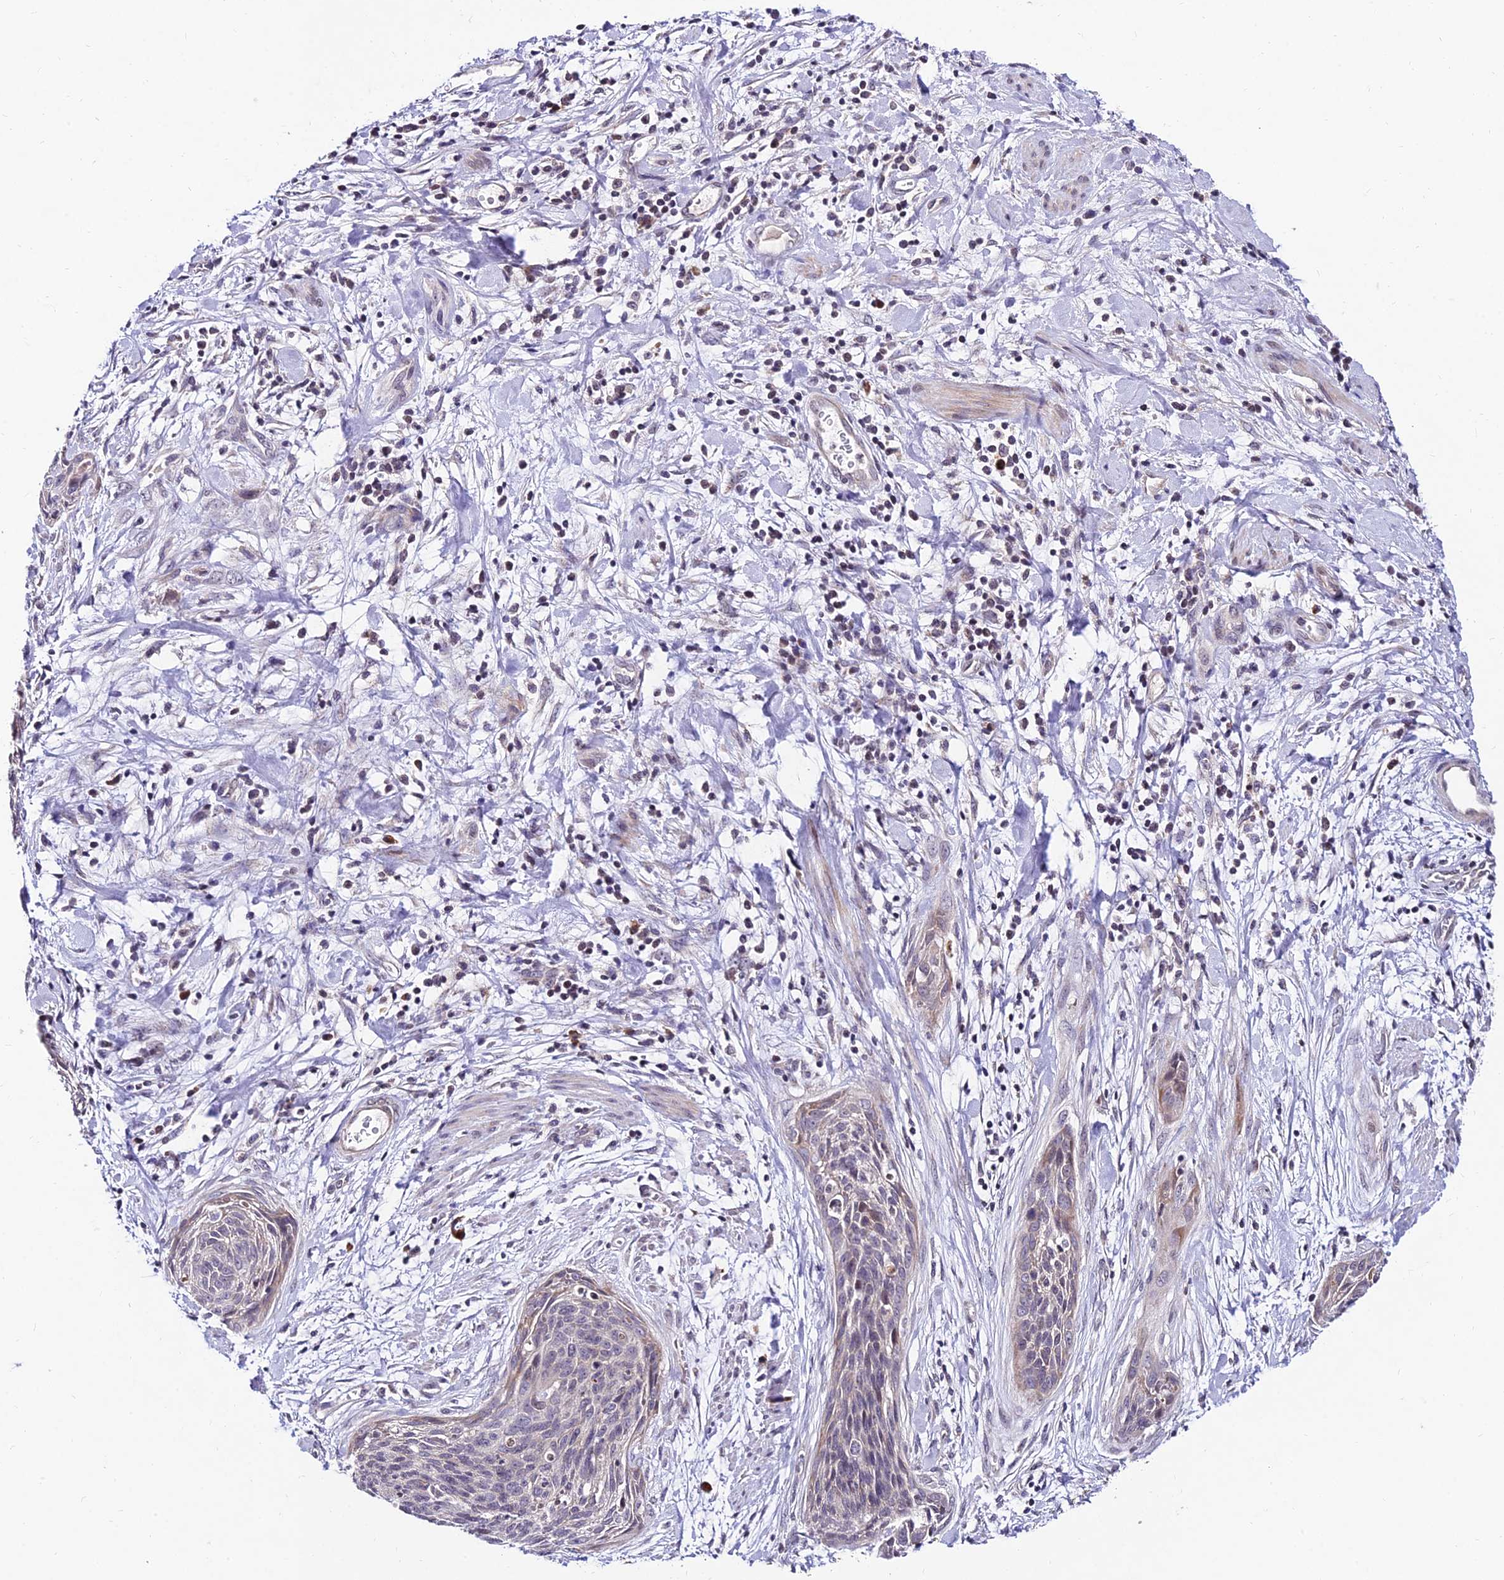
{"staining": {"intensity": "negative", "quantity": "none", "location": "none"}, "tissue": "cervical cancer", "cell_type": "Tumor cells", "image_type": "cancer", "snomed": [{"axis": "morphology", "description": "Squamous cell carcinoma, NOS"}, {"axis": "topography", "description": "Cervix"}], "caption": "Immunohistochemical staining of human cervical squamous cell carcinoma reveals no significant expression in tumor cells.", "gene": "CDNF", "patient": {"sex": "female", "age": 55}}